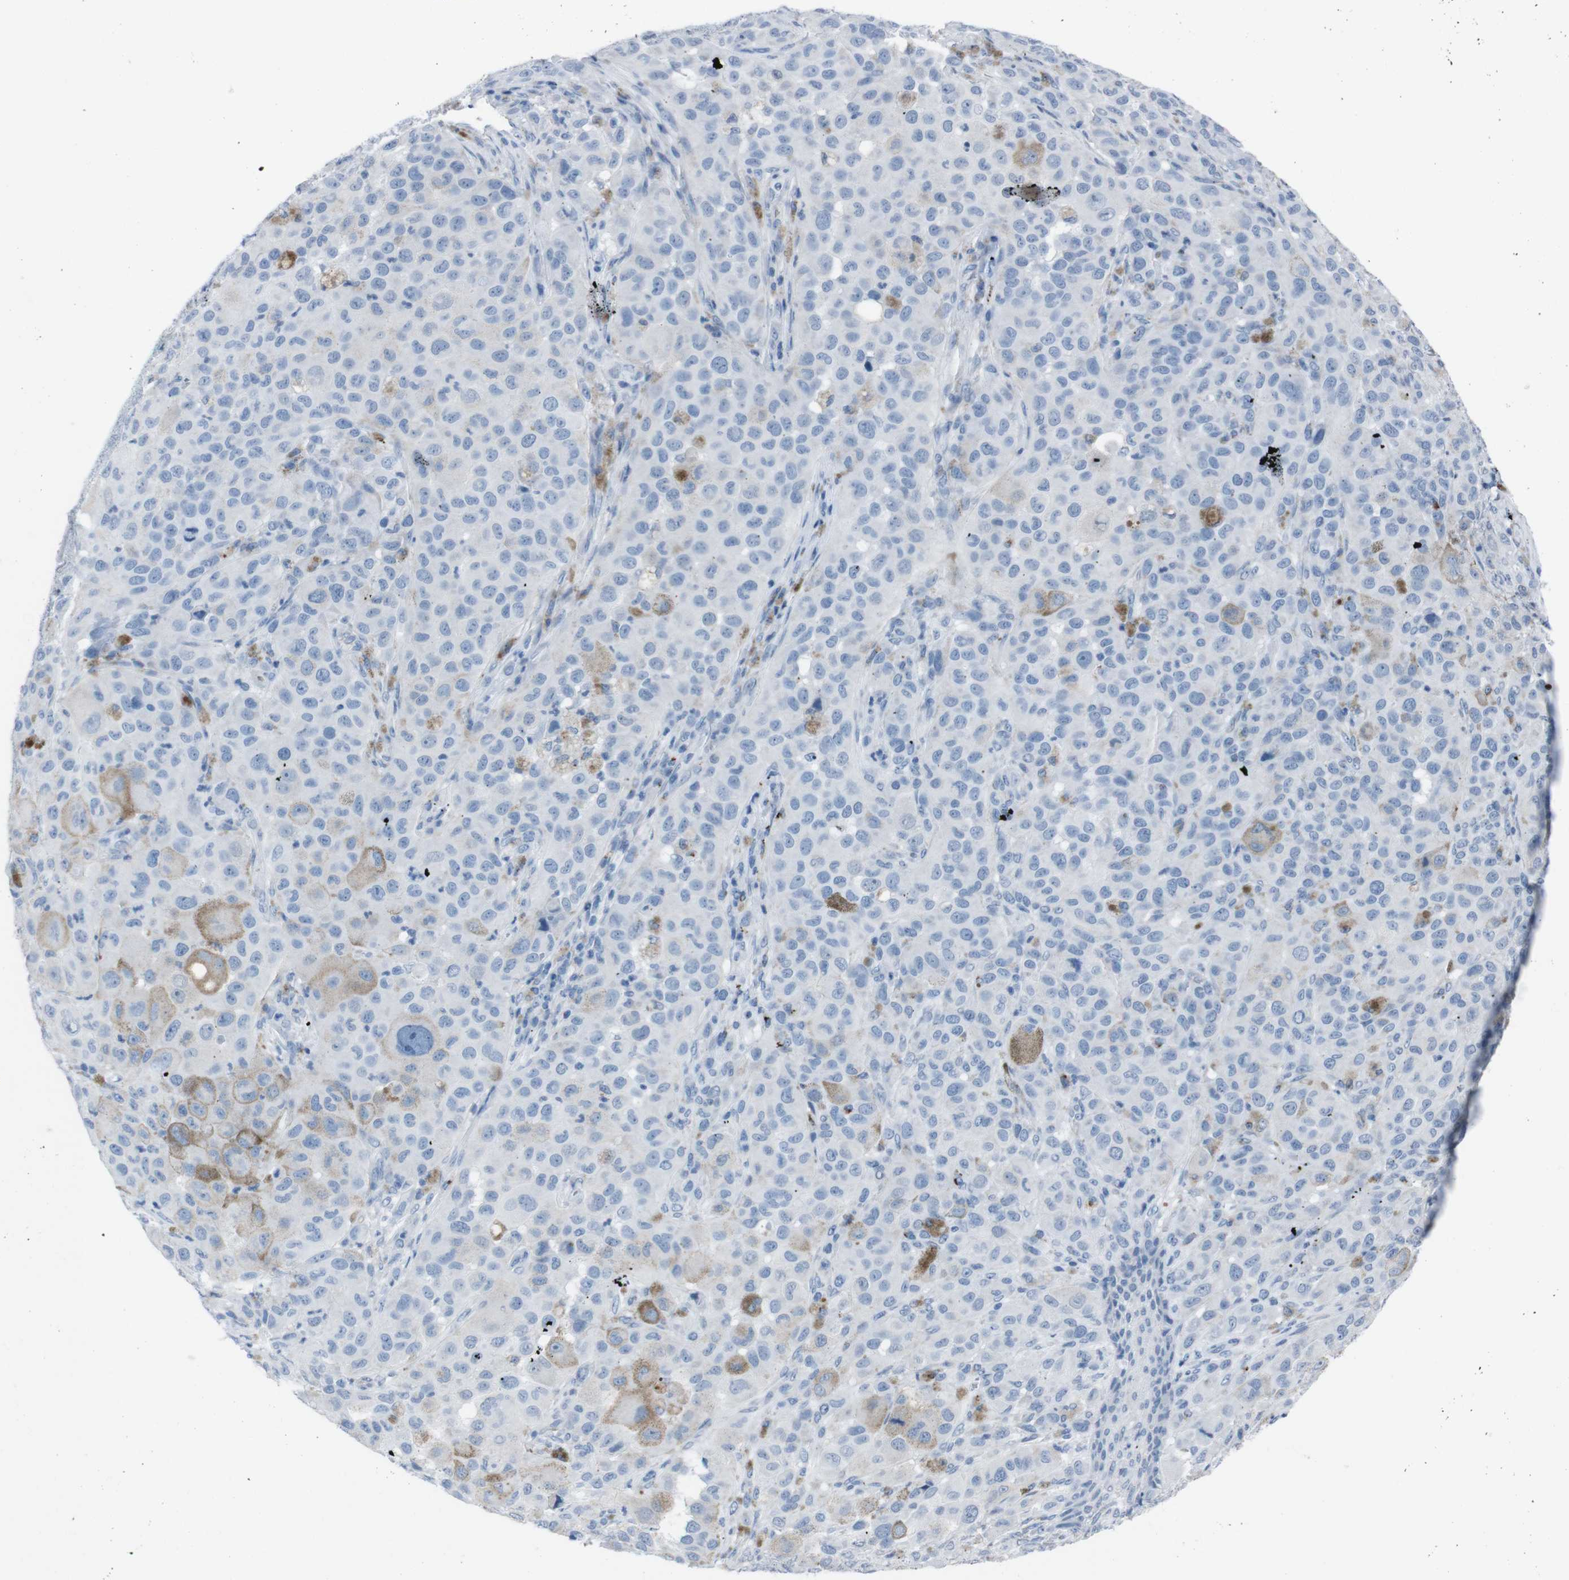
{"staining": {"intensity": "negative", "quantity": "none", "location": "none"}, "tissue": "melanoma", "cell_type": "Tumor cells", "image_type": "cancer", "snomed": [{"axis": "morphology", "description": "Malignant melanoma, NOS"}, {"axis": "topography", "description": "Skin"}], "caption": "Immunohistochemistry image of neoplastic tissue: human malignant melanoma stained with DAB demonstrates no significant protein positivity in tumor cells.", "gene": "ST6GAL1", "patient": {"sex": "male", "age": 96}}